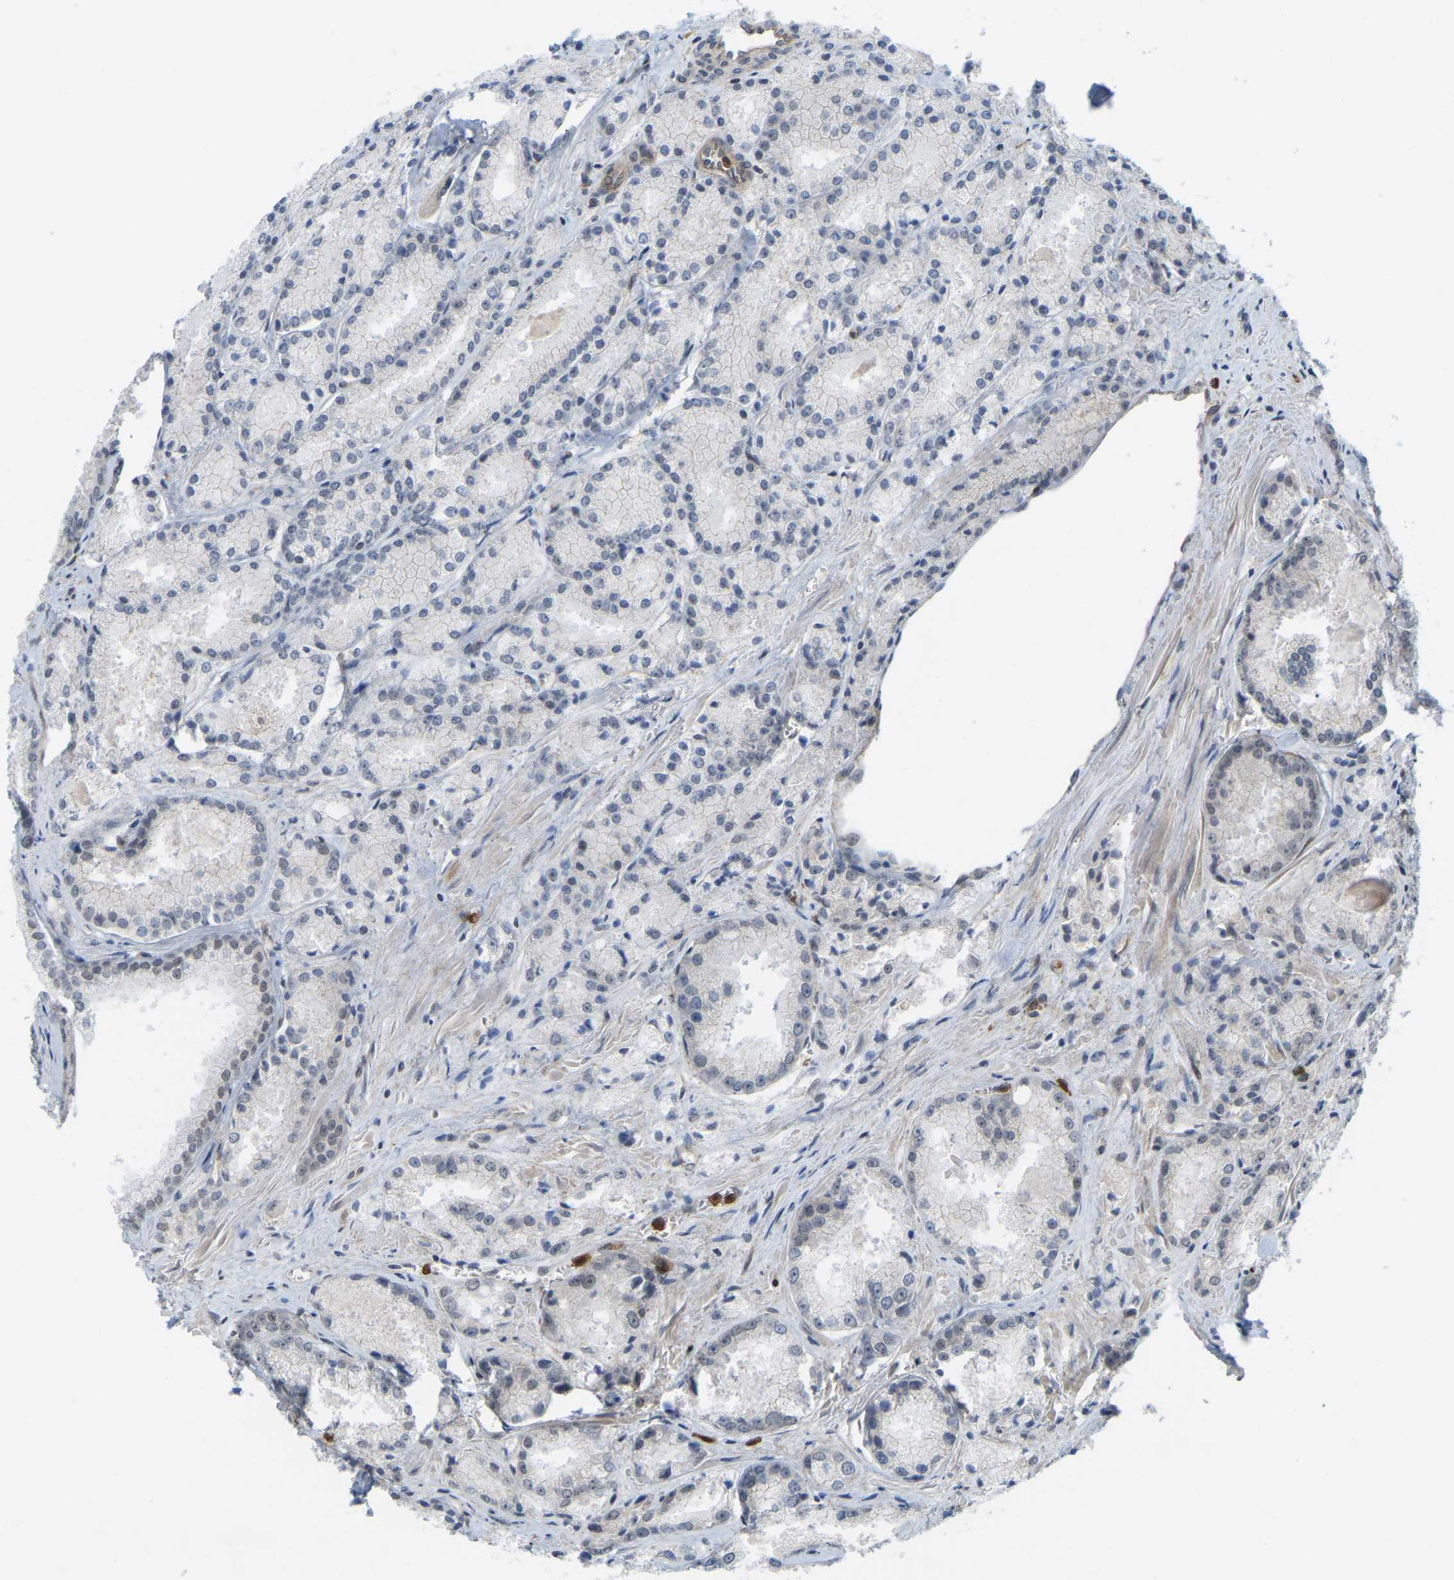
{"staining": {"intensity": "weak", "quantity": "<25%", "location": "nuclear"}, "tissue": "prostate cancer", "cell_type": "Tumor cells", "image_type": "cancer", "snomed": [{"axis": "morphology", "description": "Adenocarcinoma, Low grade"}, {"axis": "topography", "description": "Prostate"}], "caption": "Immunohistochemistry (IHC) of human prostate cancer exhibits no positivity in tumor cells.", "gene": "SERPINB5", "patient": {"sex": "male", "age": 64}}